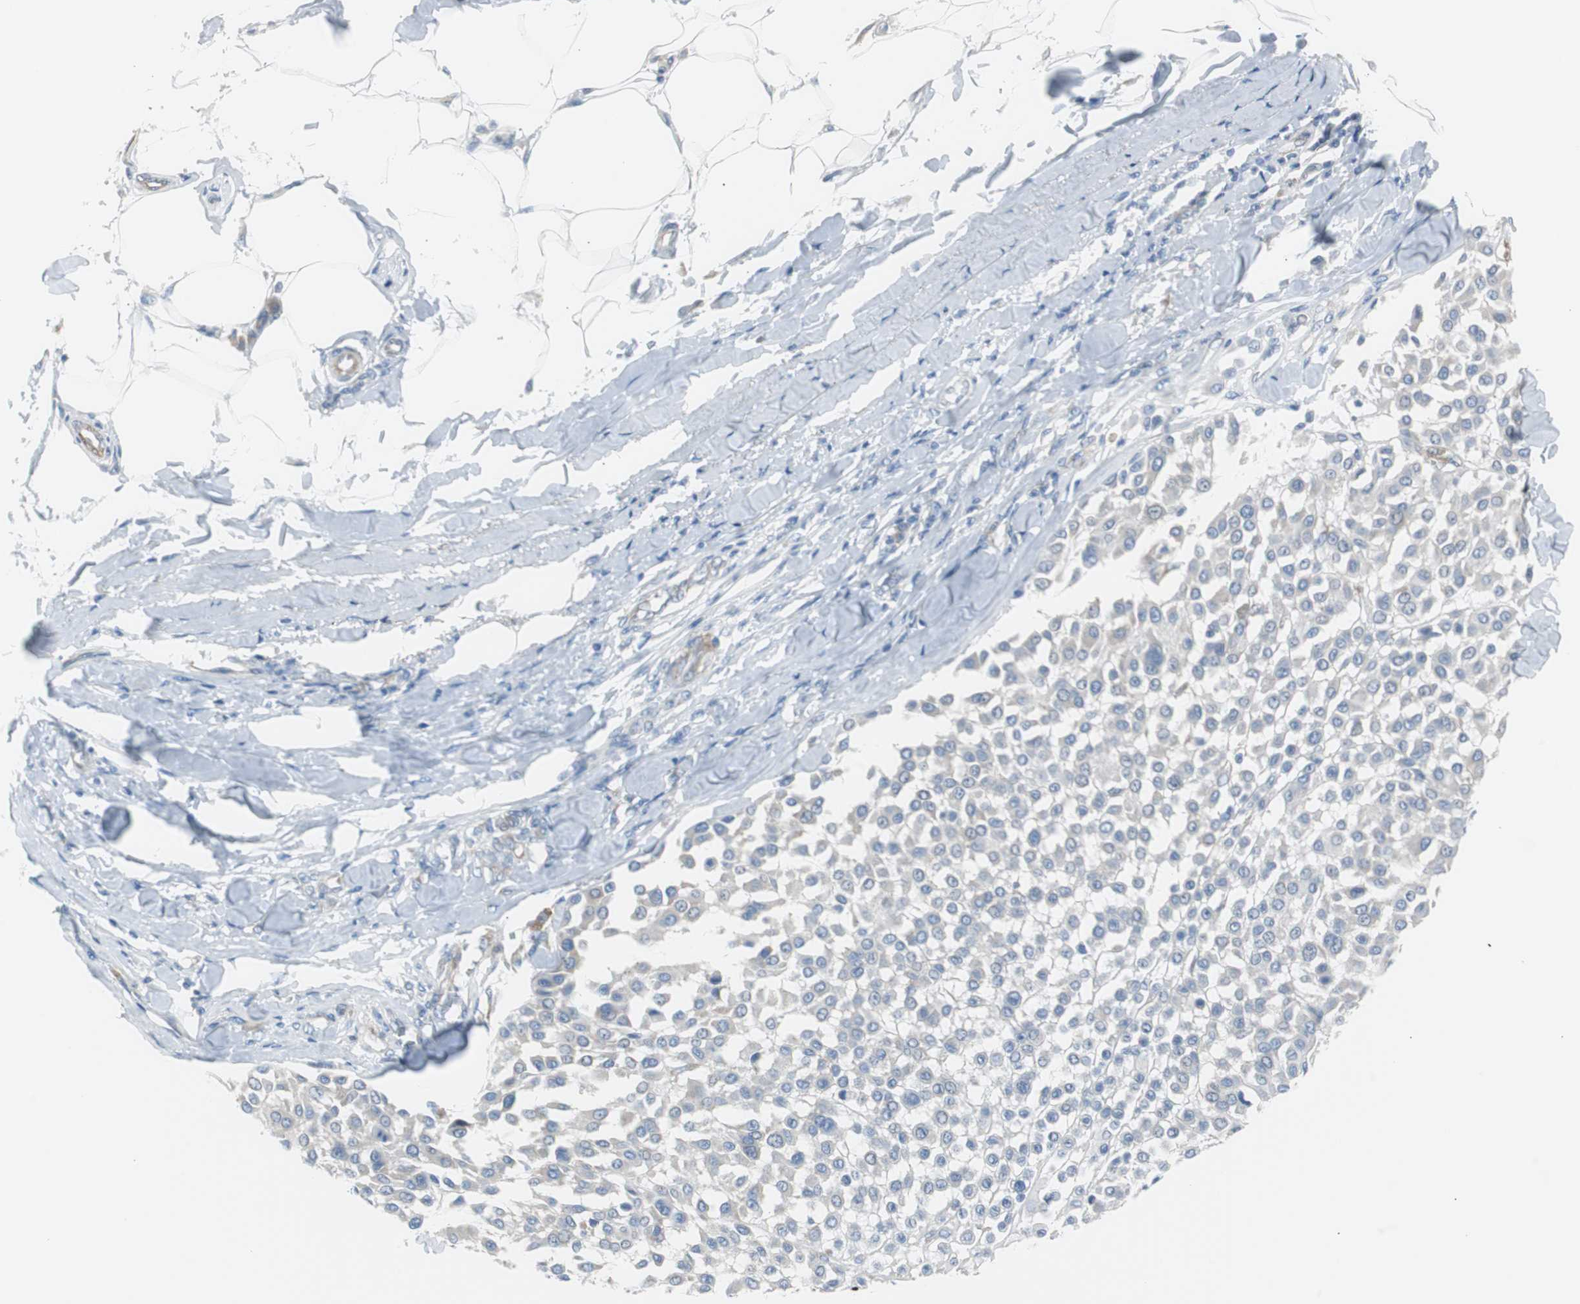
{"staining": {"intensity": "negative", "quantity": "none", "location": "none"}, "tissue": "melanoma", "cell_type": "Tumor cells", "image_type": "cancer", "snomed": [{"axis": "morphology", "description": "Malignant melanoma, Metastatic site"}, {"axis": "topography", "description": "Soft tissue"}], "caption": "Immunohistochemistry (IHC) image of human malignant melanoma (metastatic site) stained for a protein (brown), which exhibits no staining in tumor cells.", "gene": "RPS12", "patient": {"sex": "male", "age": 41}}